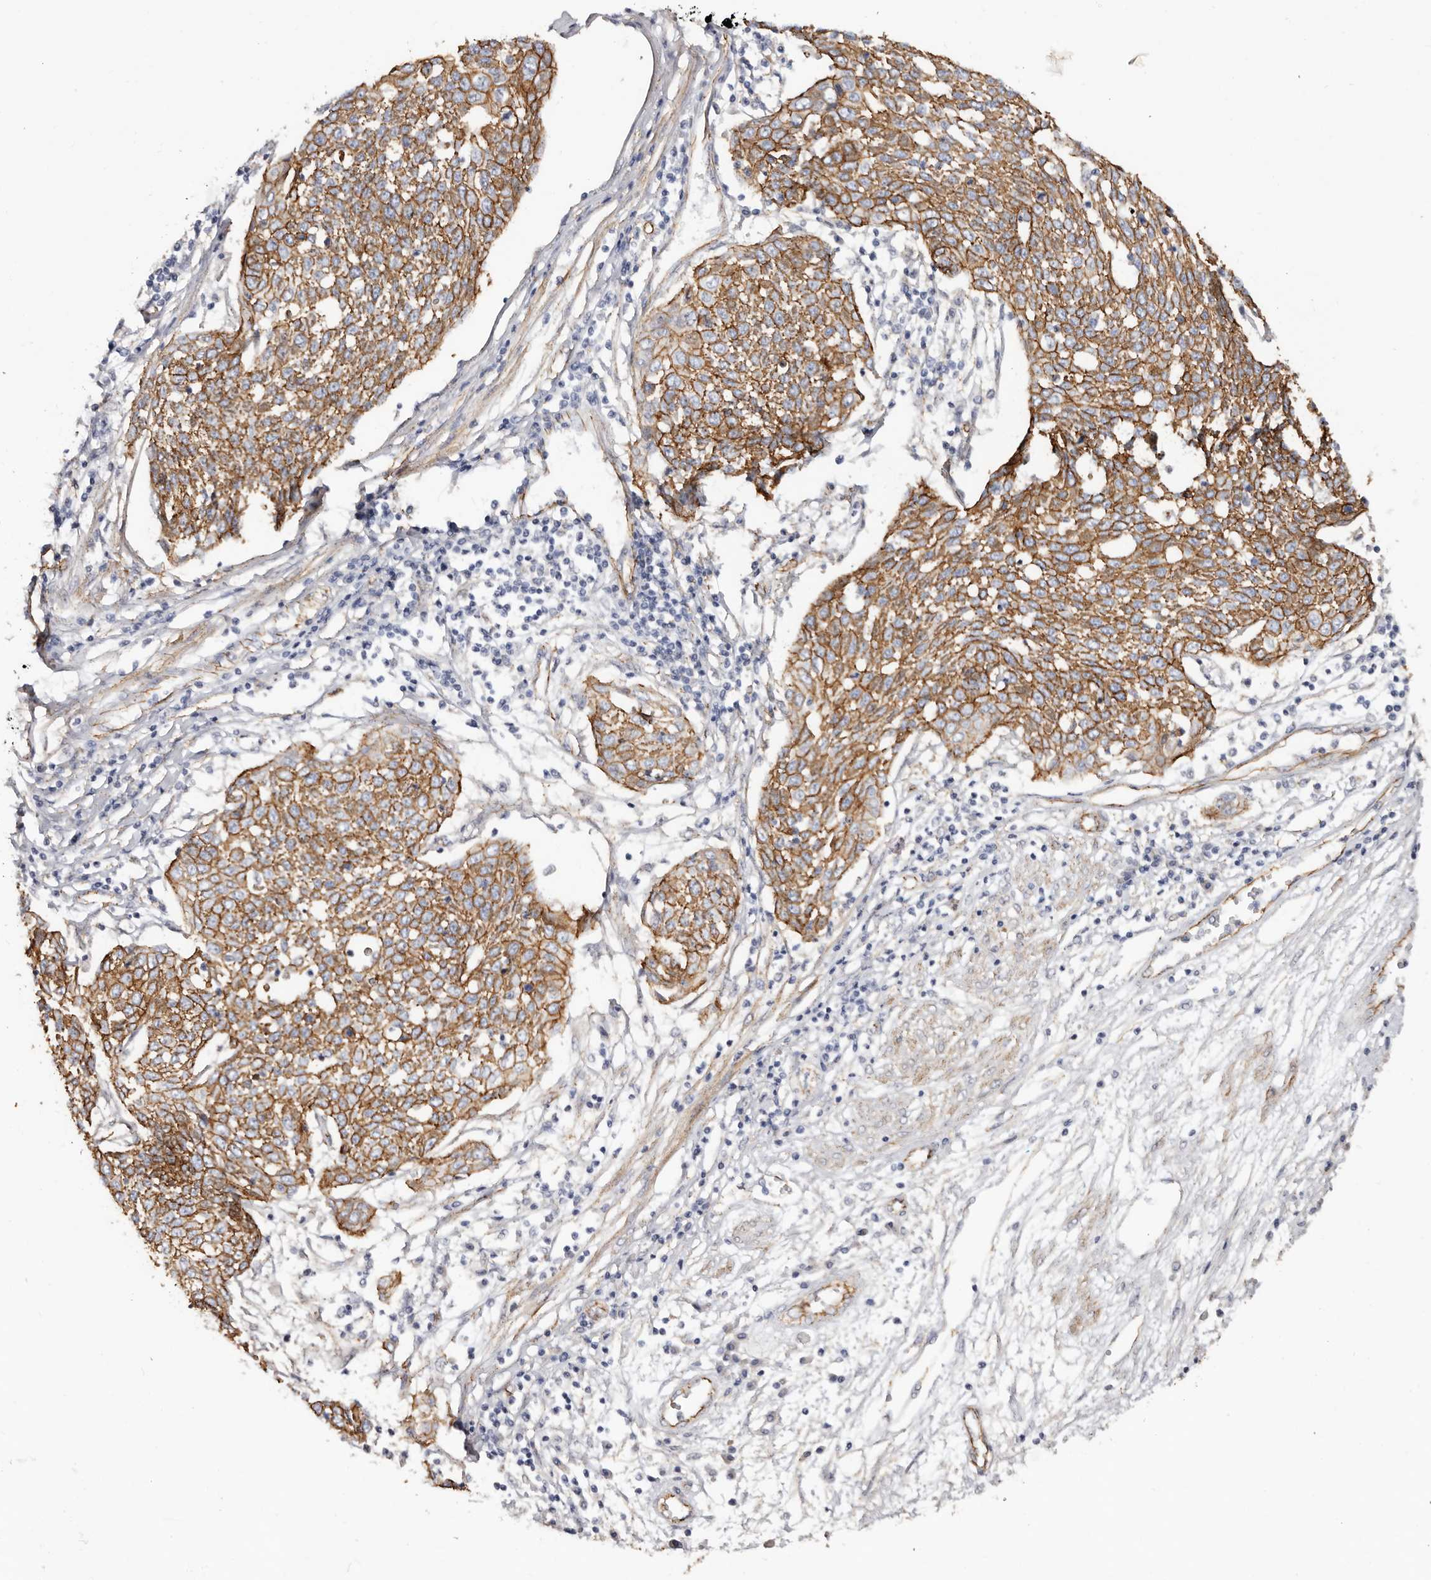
{"staining": {"intensity": "strong", "quantity": ">75%", "location": "cytoplasmic/membranous"}, "tissue": "cervical cancer", "cell_type": "Tumor cells", "image_type": "cancer", "snomed": [{"axis": "morphology", "description": "Squamous cell carcinoma, NOS"}, {"axis": "topography", "description": "Cervix"}], "caption": "Protein expression analysis of cervical squamous cell carcinoma shows strong cytoplasmic/membranous staining in about >75% of tumor cells.", "gene": "CTNNB1", "patient": {"sex": "female", "age": 34}}